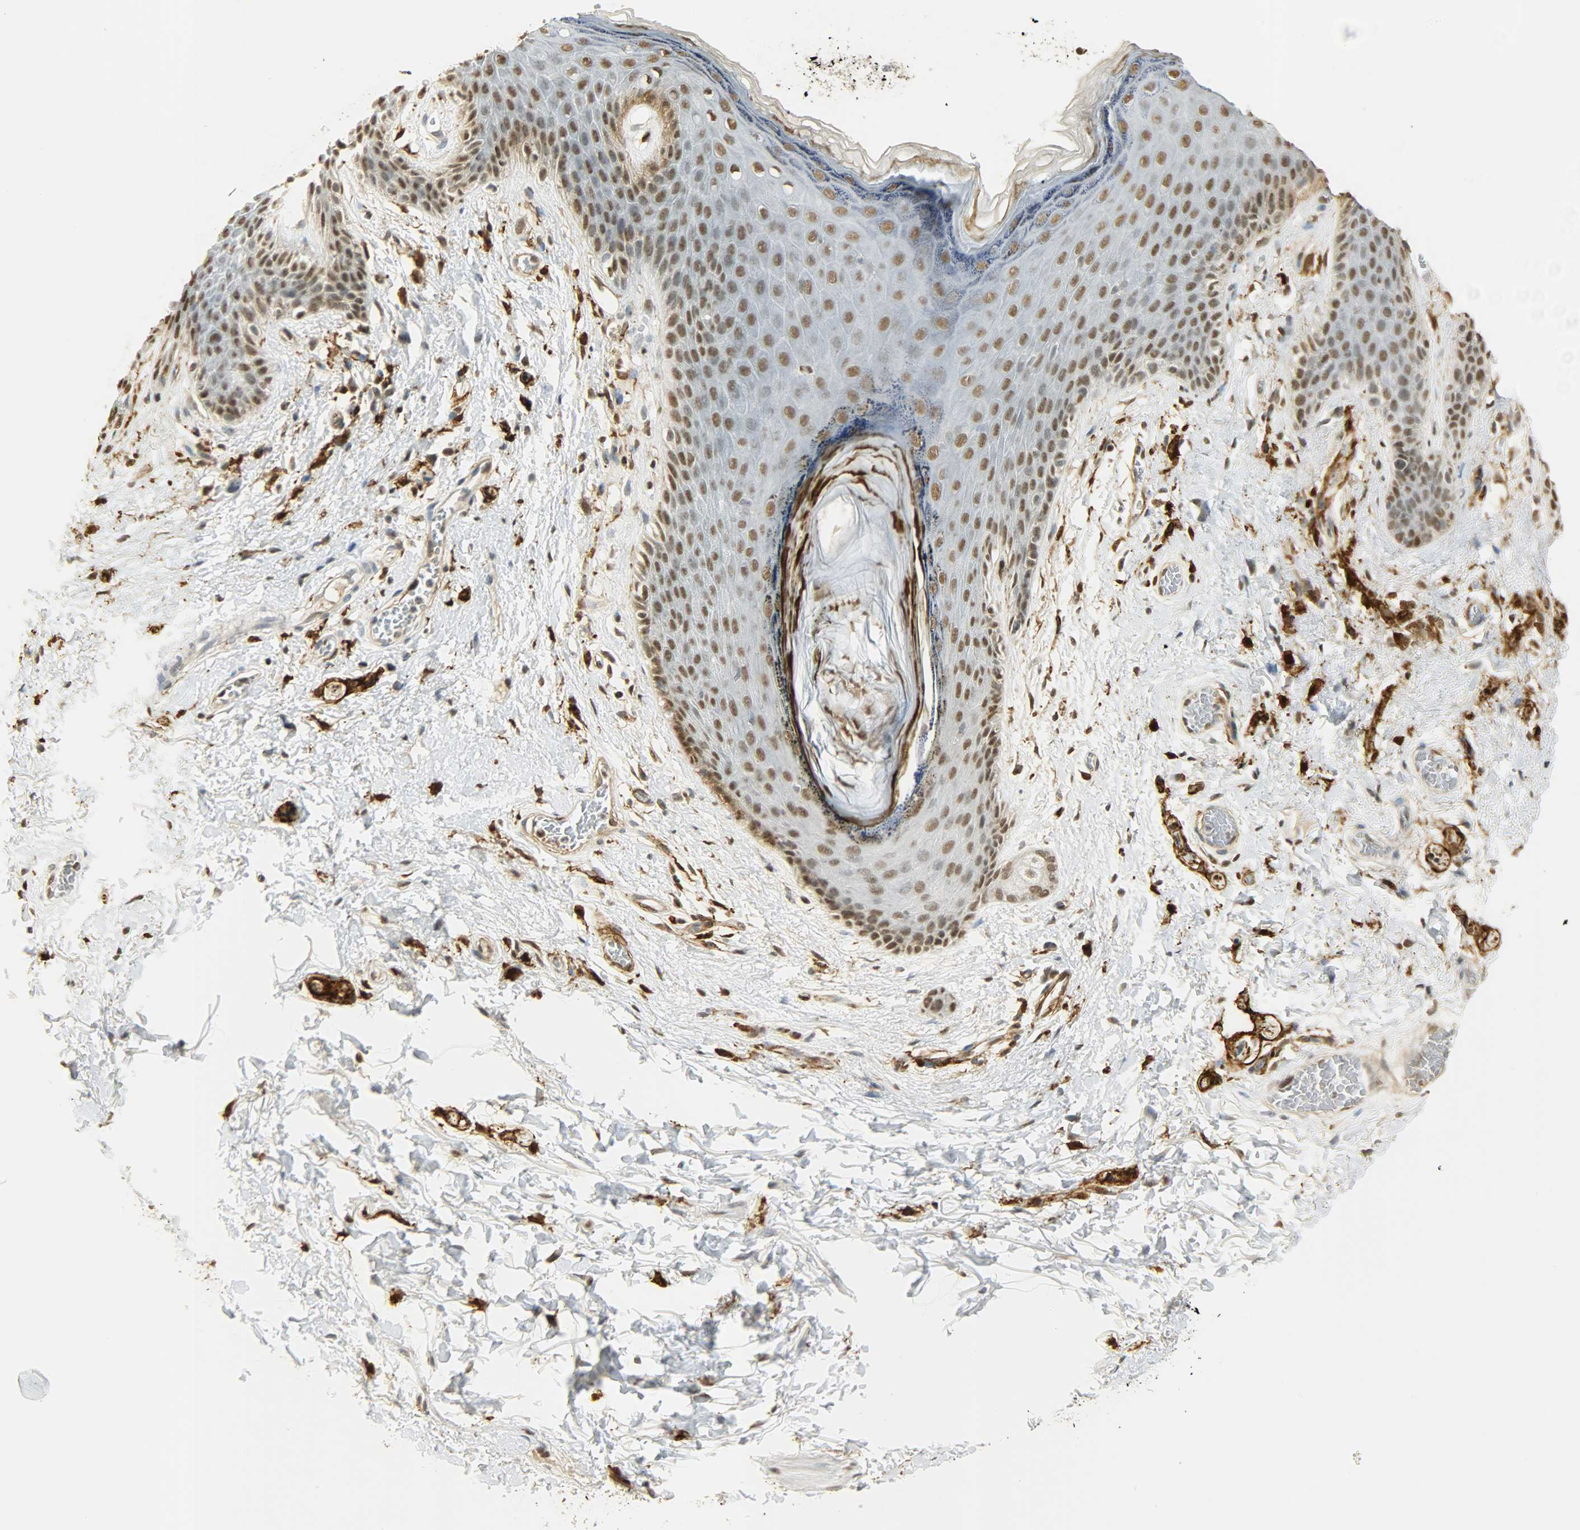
{"staining": {"intensity": "strong", "quantity": ">75%", "location": "nuclear"}, "tissue": "skin", "cell_type": "Epidermal cells", "image_type": "normal", "snomed": [{"axis": "morphology", "description": "Normal tissue, NOS"}, {"axis": "topography", "description": "Anal"}], "caption": "About >75% of epidermal cells in unremarkable human skin exhibit strong nuclear protein positivity as visualized by brown immunohistochemical staining.", "gene": "NGFR", "patient": {"sex": "female", "age": 46}}